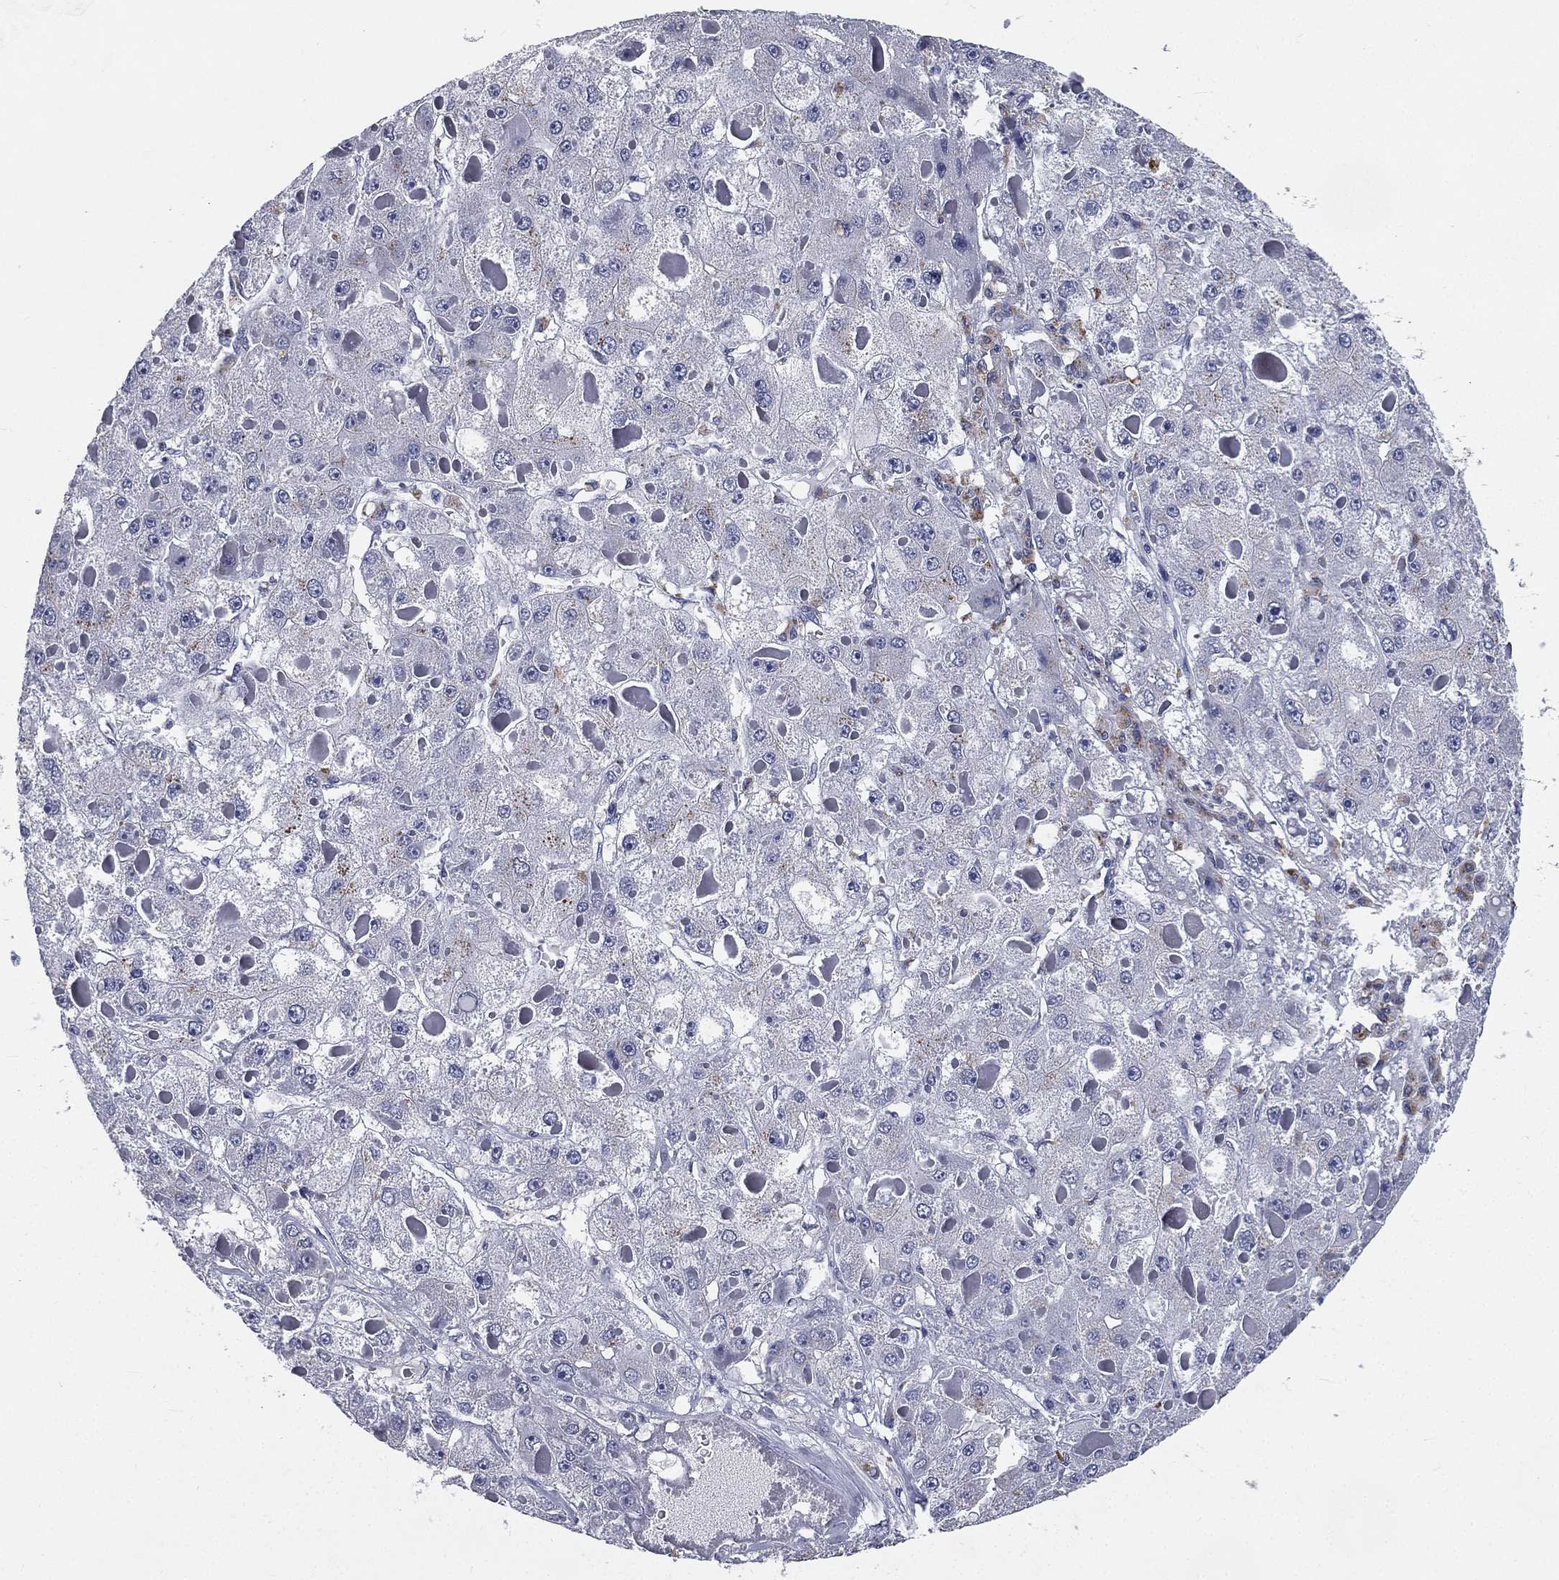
{"staining": {"intensity": "negative", "quantity": "none", "location": "none"}, "tissue": "liver cancer", "cell_type": "Tumor cells", "image_type": "cancer", "snomed": [{"axis": "morphology", "description": "Carcinoma, Hepatocellular, NOS"}, {"axis": "topography", "description": "Liver"}], "caption": "High power microscopy micrograph of an IHC photomicrograph of liver cancer (hepatocellular carcinoma), revealing no significant staining in tumor cells. The staining was performed using DAB (3,3'-diaminobenzidine) to visualize the protein expression in brown, while the nuclei were stained in blue with hematoxylin (Magnification: 20x).", "gene": "IFT27", "patient": {"sex": "female", "age": 73}}